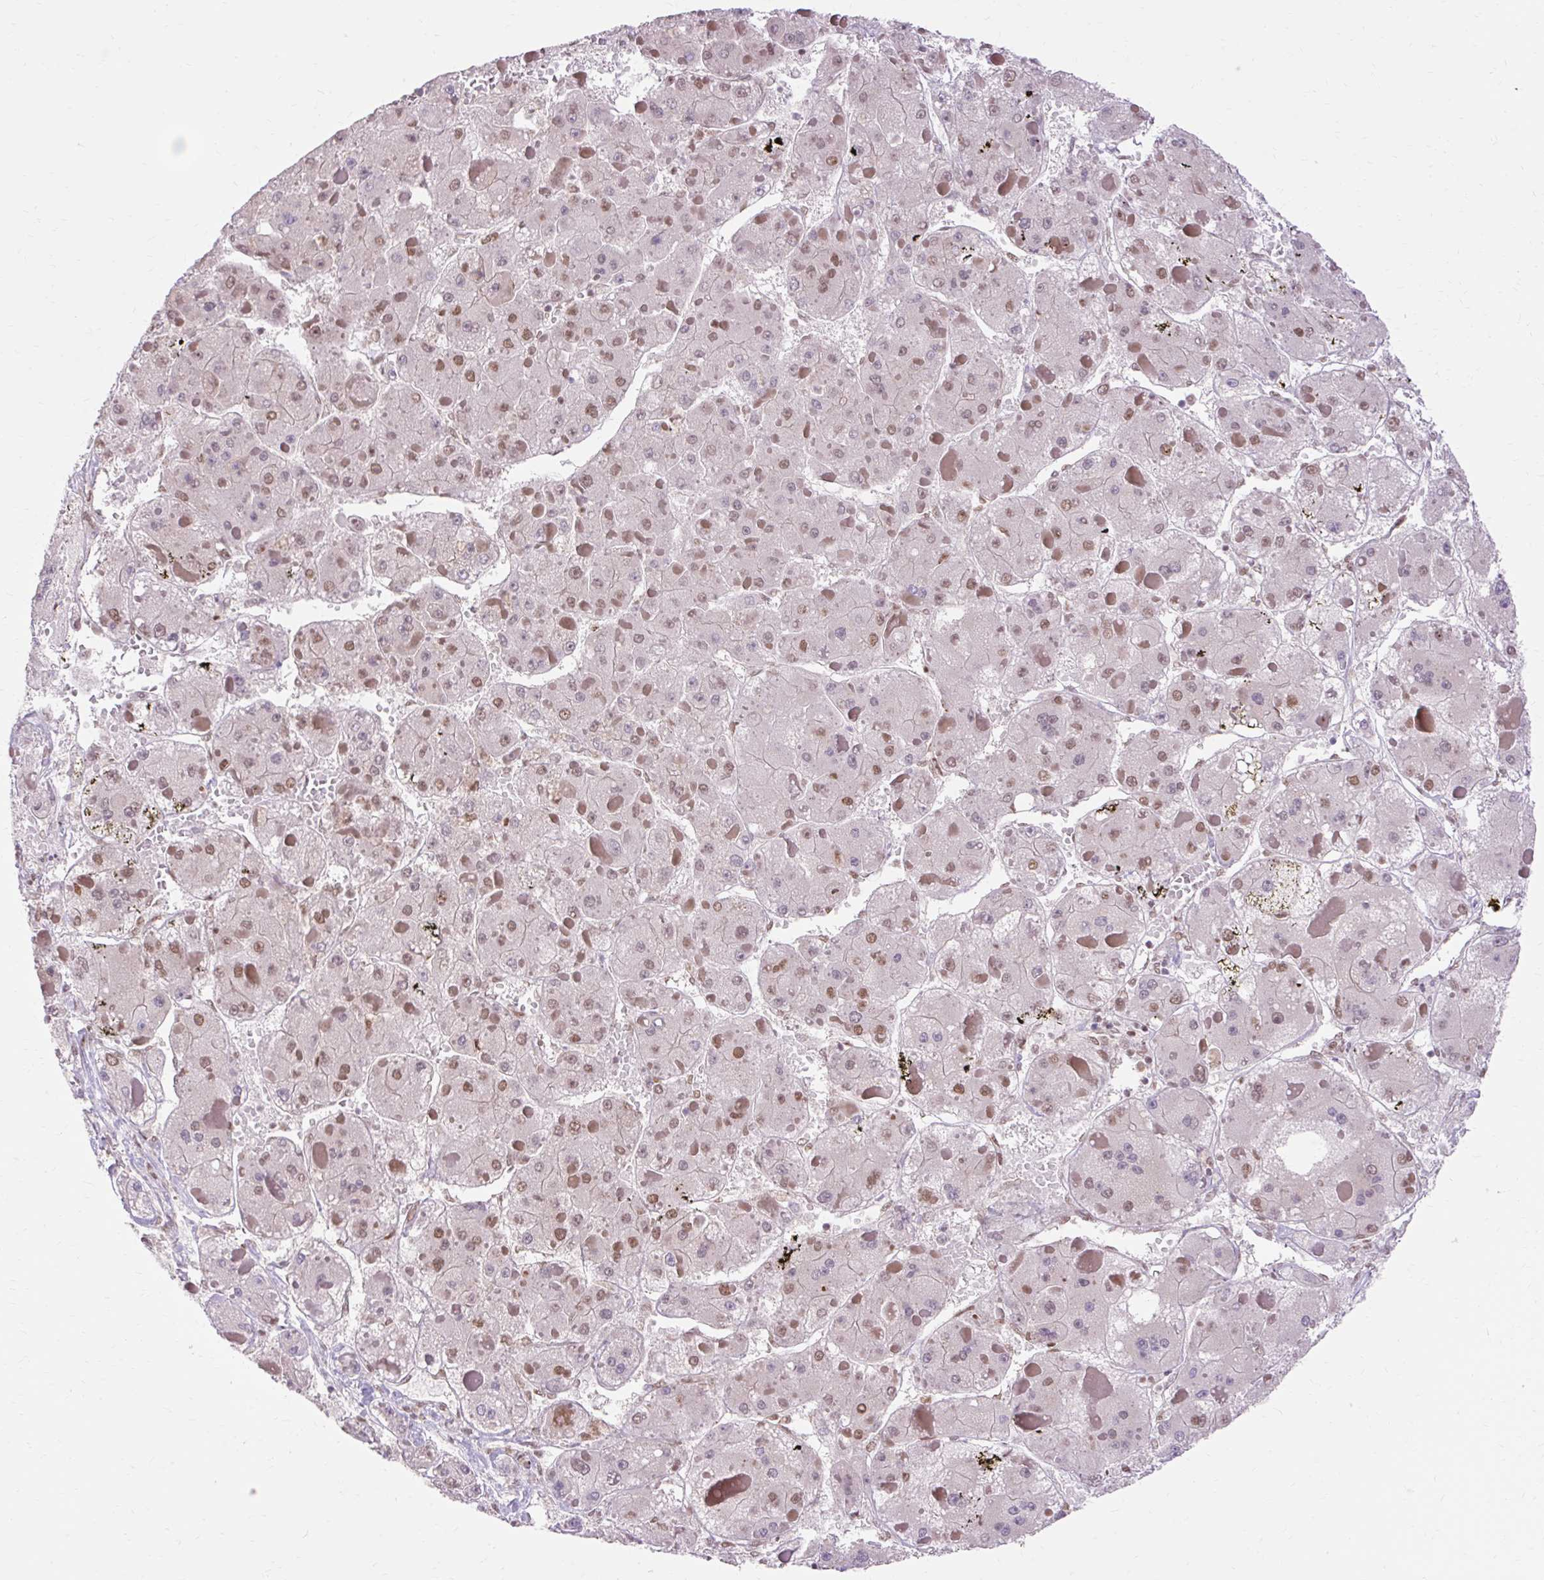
{"staining": {"intensity": "moderate", "quantity": "25%-75%", "location": "nuclear"}, "tissue": "liver cancer", "cell_type": "Tumor cells", "image_type": "cancer", "snomed": [{"axis": "morphology", "description": "Carcinoma, Hepatocellular, NOS"}, {"axis": "topography", "description": "Liver"}], "caption": "This micrograph displays liver hepatocellular carcinoma stained with immunohistochemistry (IHC) to label a protein in brown. The nuclear of tumor cells show moderate positivity for the protein. Nuclei are counter-stained blue.", "gene": "NPIPB12", "patient": {"sex": "female", "age": 73}}